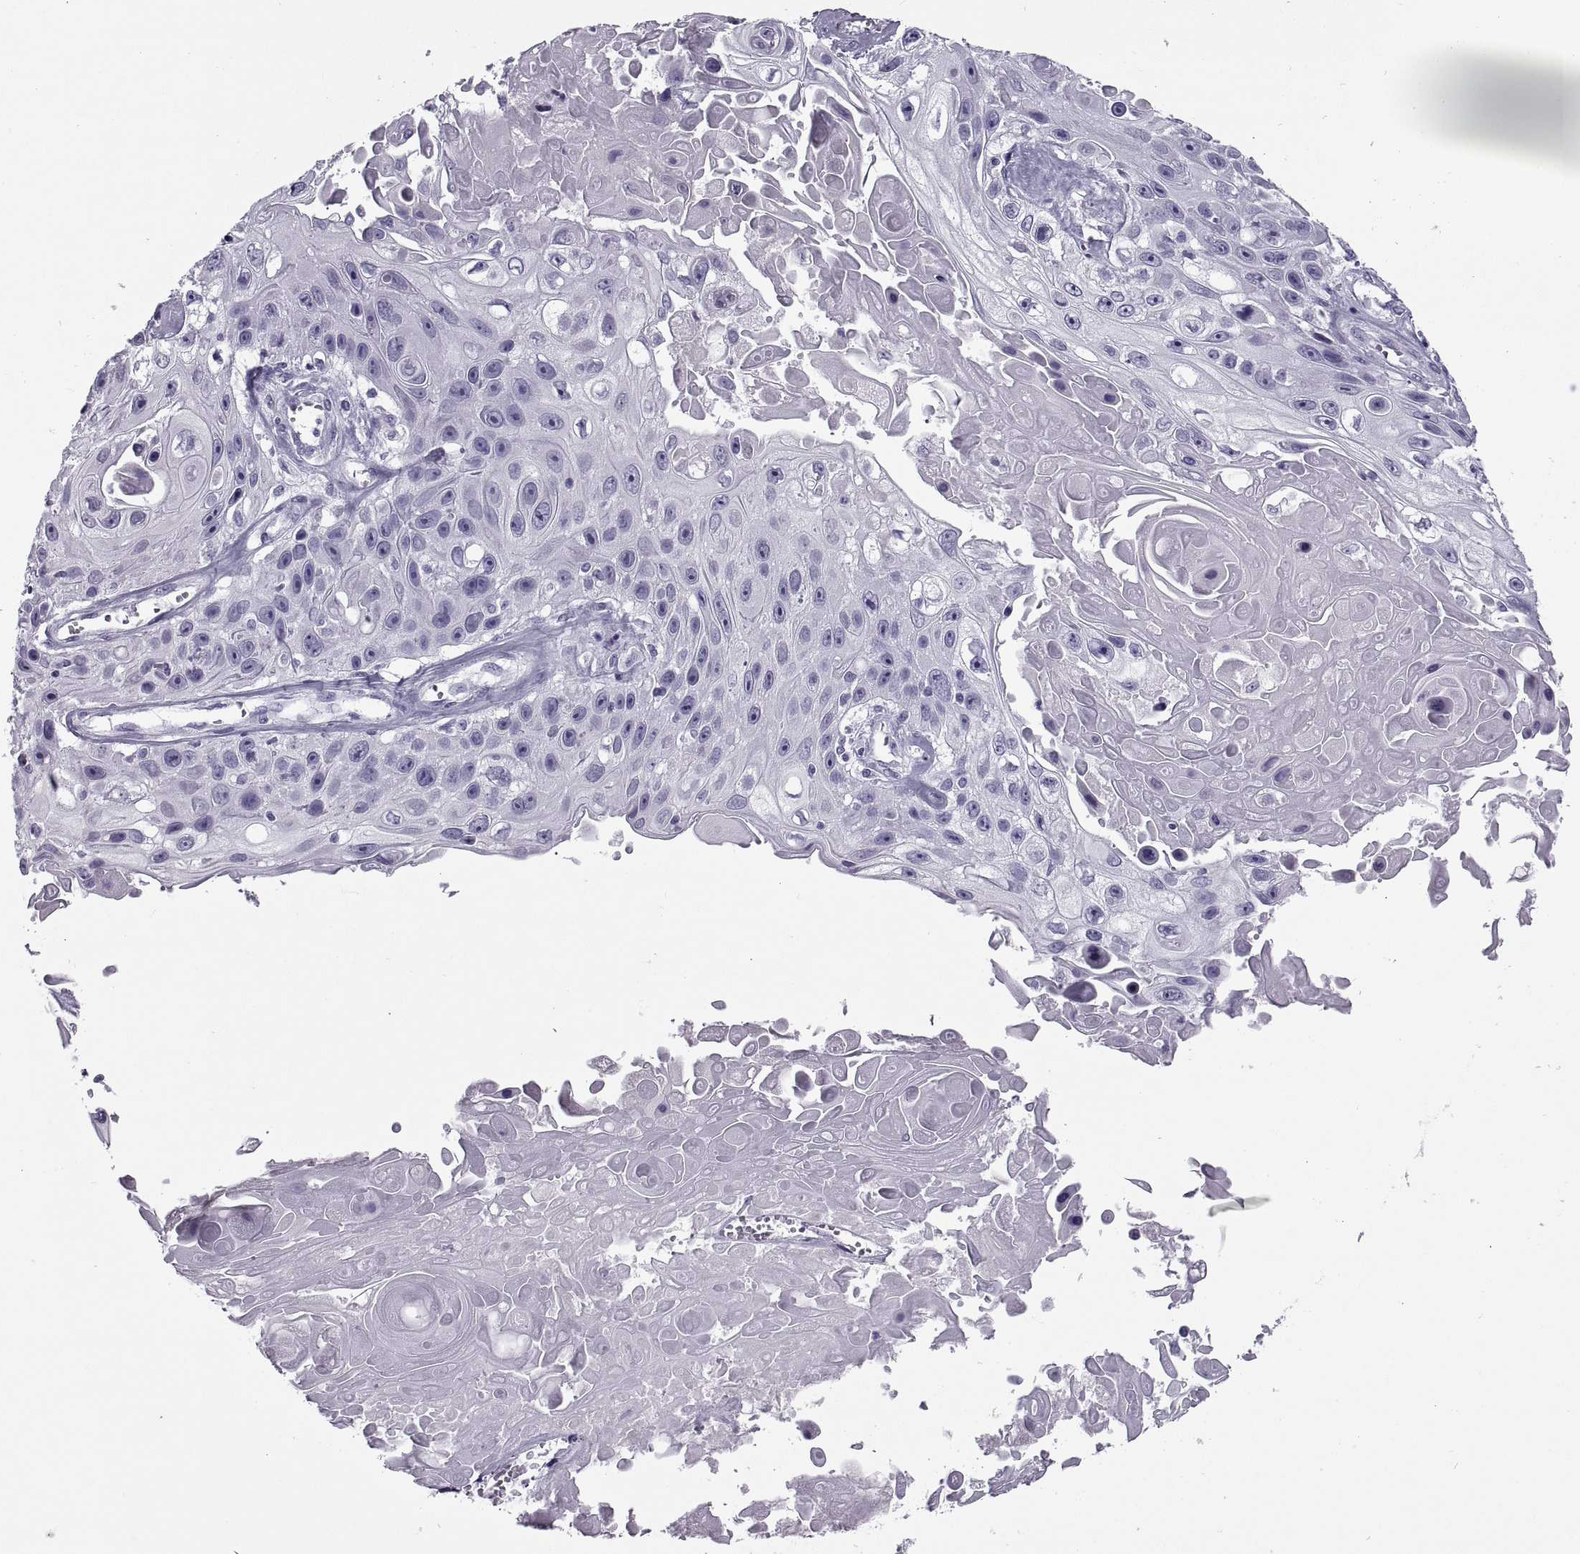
{"staining": {"intensity": "negative", "quantity": "none", "location": "none"}, "tissue": "skin cancer", "cell_type": "Tumor cells", "image_type": "cancer", "snomed": [{"axis": "morphology", "description": "Squamous cell carcinoma, NOS"}, {"axis": "topography", "description": "Skin"}], "caption": "An immunohistochemistry (IHC) photomicrograph of skin squamous cell carcinoma is shown. There is no staining in tumor cells of skin squamous cell carcinoma. (DAB immunohistochemistry visualized using brightfield microscopy, high magnification).", "gene": "RLBP1", "patient": {"sex": "male", "age": 82}}